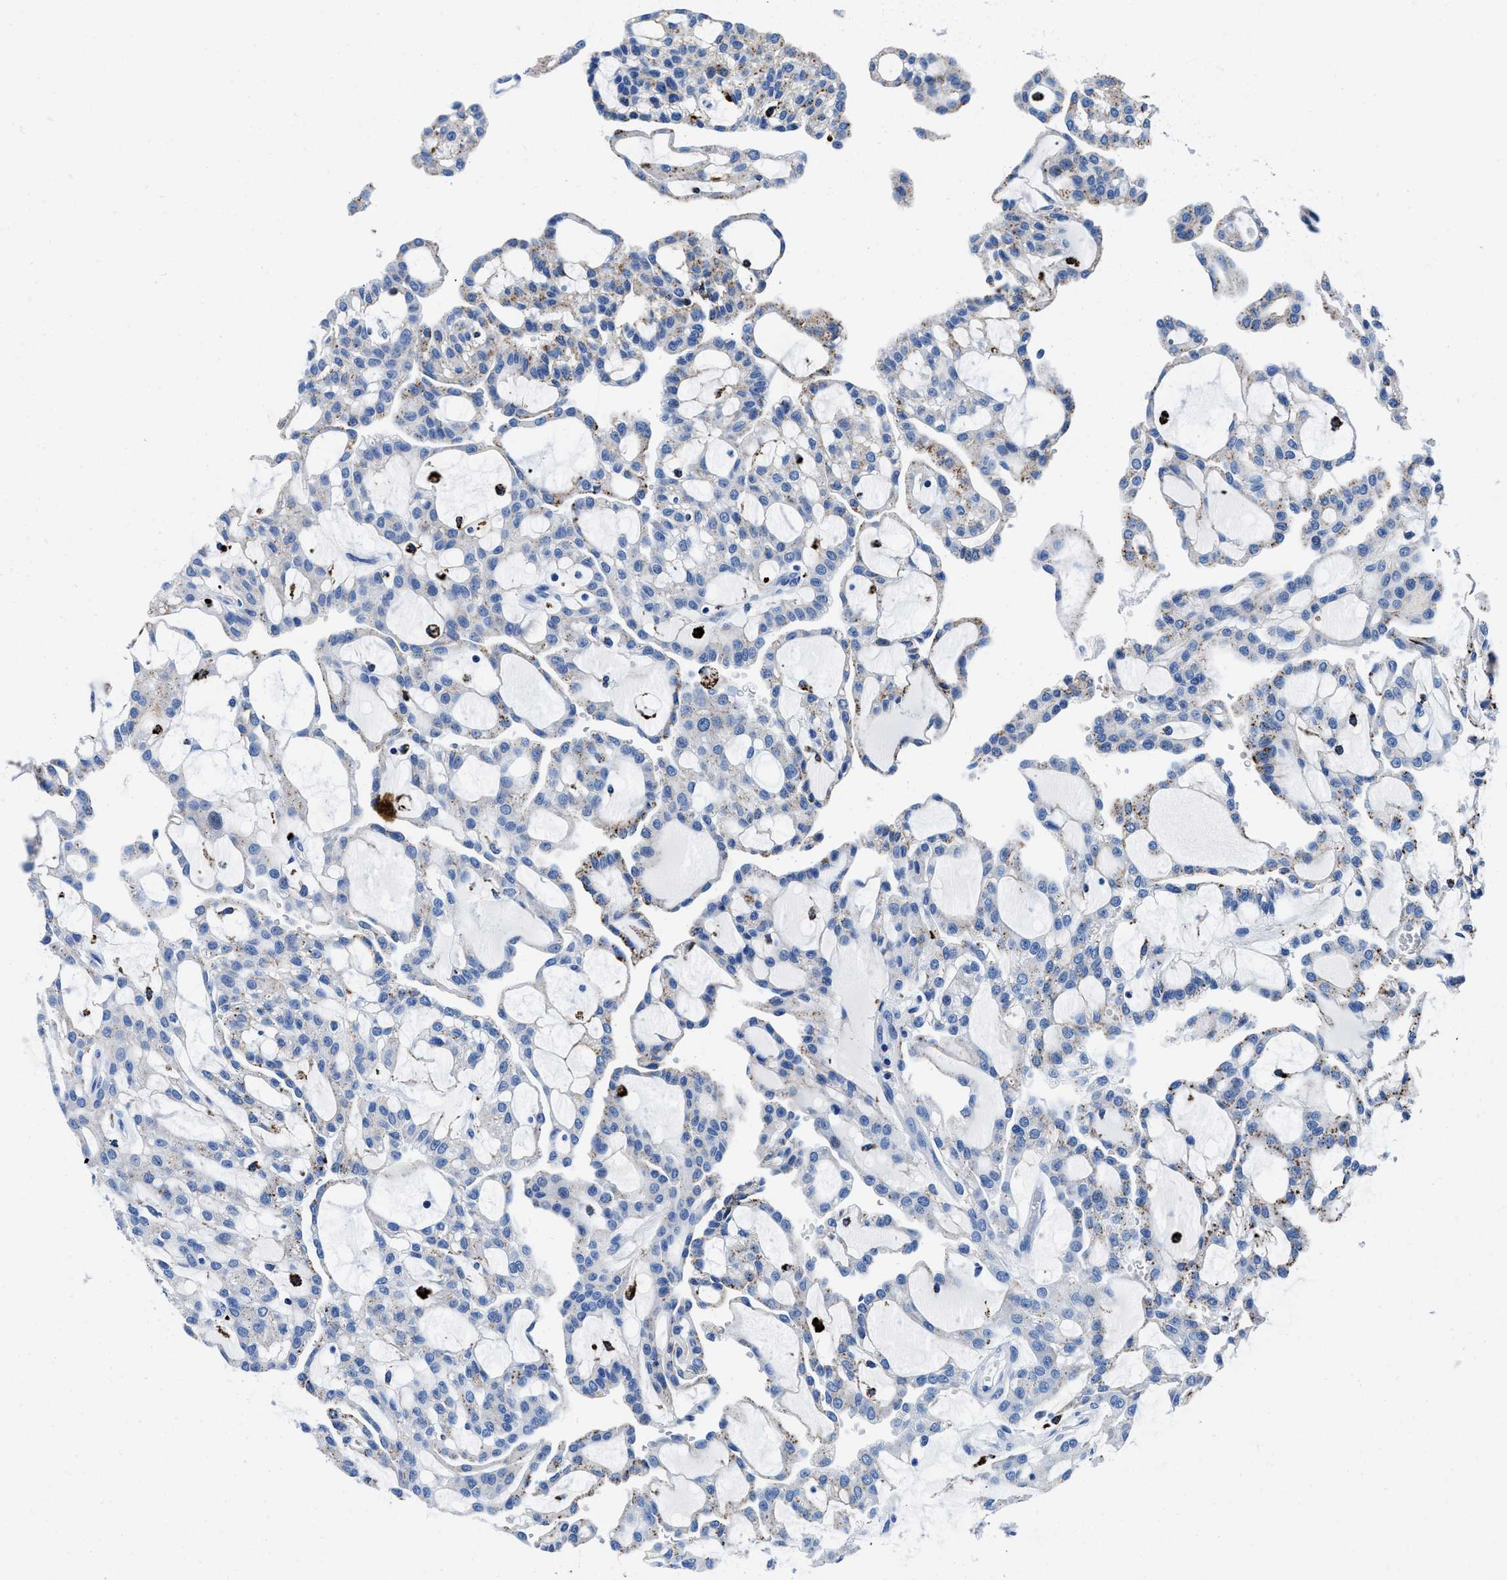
{"staining": {"intensity": "moderate", "quantity": "<25%", "location": "cytoplasmic/membranous"}, "tissue": "renal cancer", "cell_type": "Tumor cells", "image_type": "cancer", "snomed": [{"axis": "morphology", "description": "Adenocarcinoma, NOS"}, {"axis": "topography", "description": "Kidney"}], "caption": "A high-resolution micrograph shows IHC staining of renal cancer, which displays moderate cytoplasmic/membranous positivity in about <25% of tumor cells.", "gene": "OR14K1", "patient": {"sex": "male", "age": 63}}